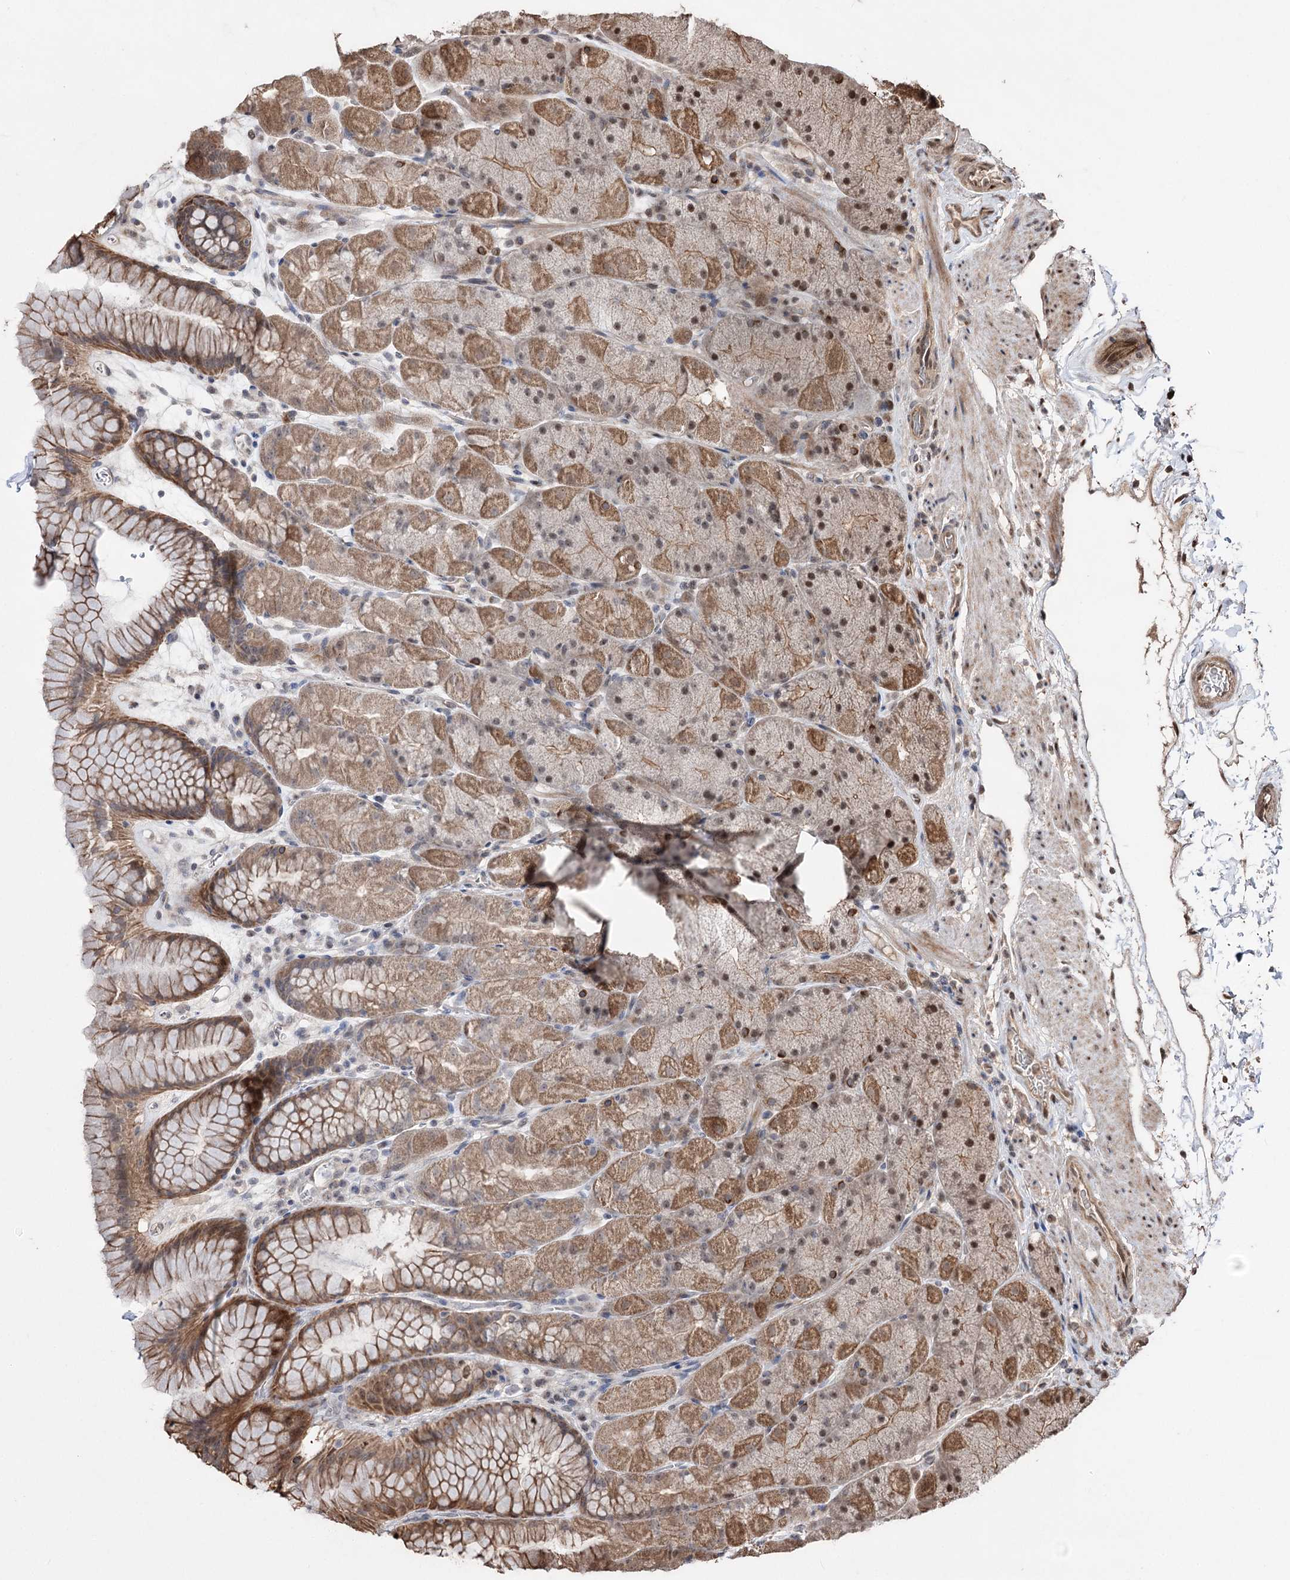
{"staining": {"intensity": "moderate", "quantity": ">75%", "location": "cytoplasmic/membranous,nuclear"}, "tissue": "stomach", "cell_type": "Glandular cells", "image_type": "normal", "snomed": [{"axis": "morphology", "description": "Normal tissue, NOS"}, {"axis": "topography", "description": "Stomach, upper"}, {"axis": "topography", "description": "Stomach, lower"}], "caption": "Protein analysis of normal stomach shows moderate cytoplasmic/membranous,nuclear staining in approximately >75% of glandular cells.", "gene": "CPNE8", "patient": {"sex": "male", "age": 67}}